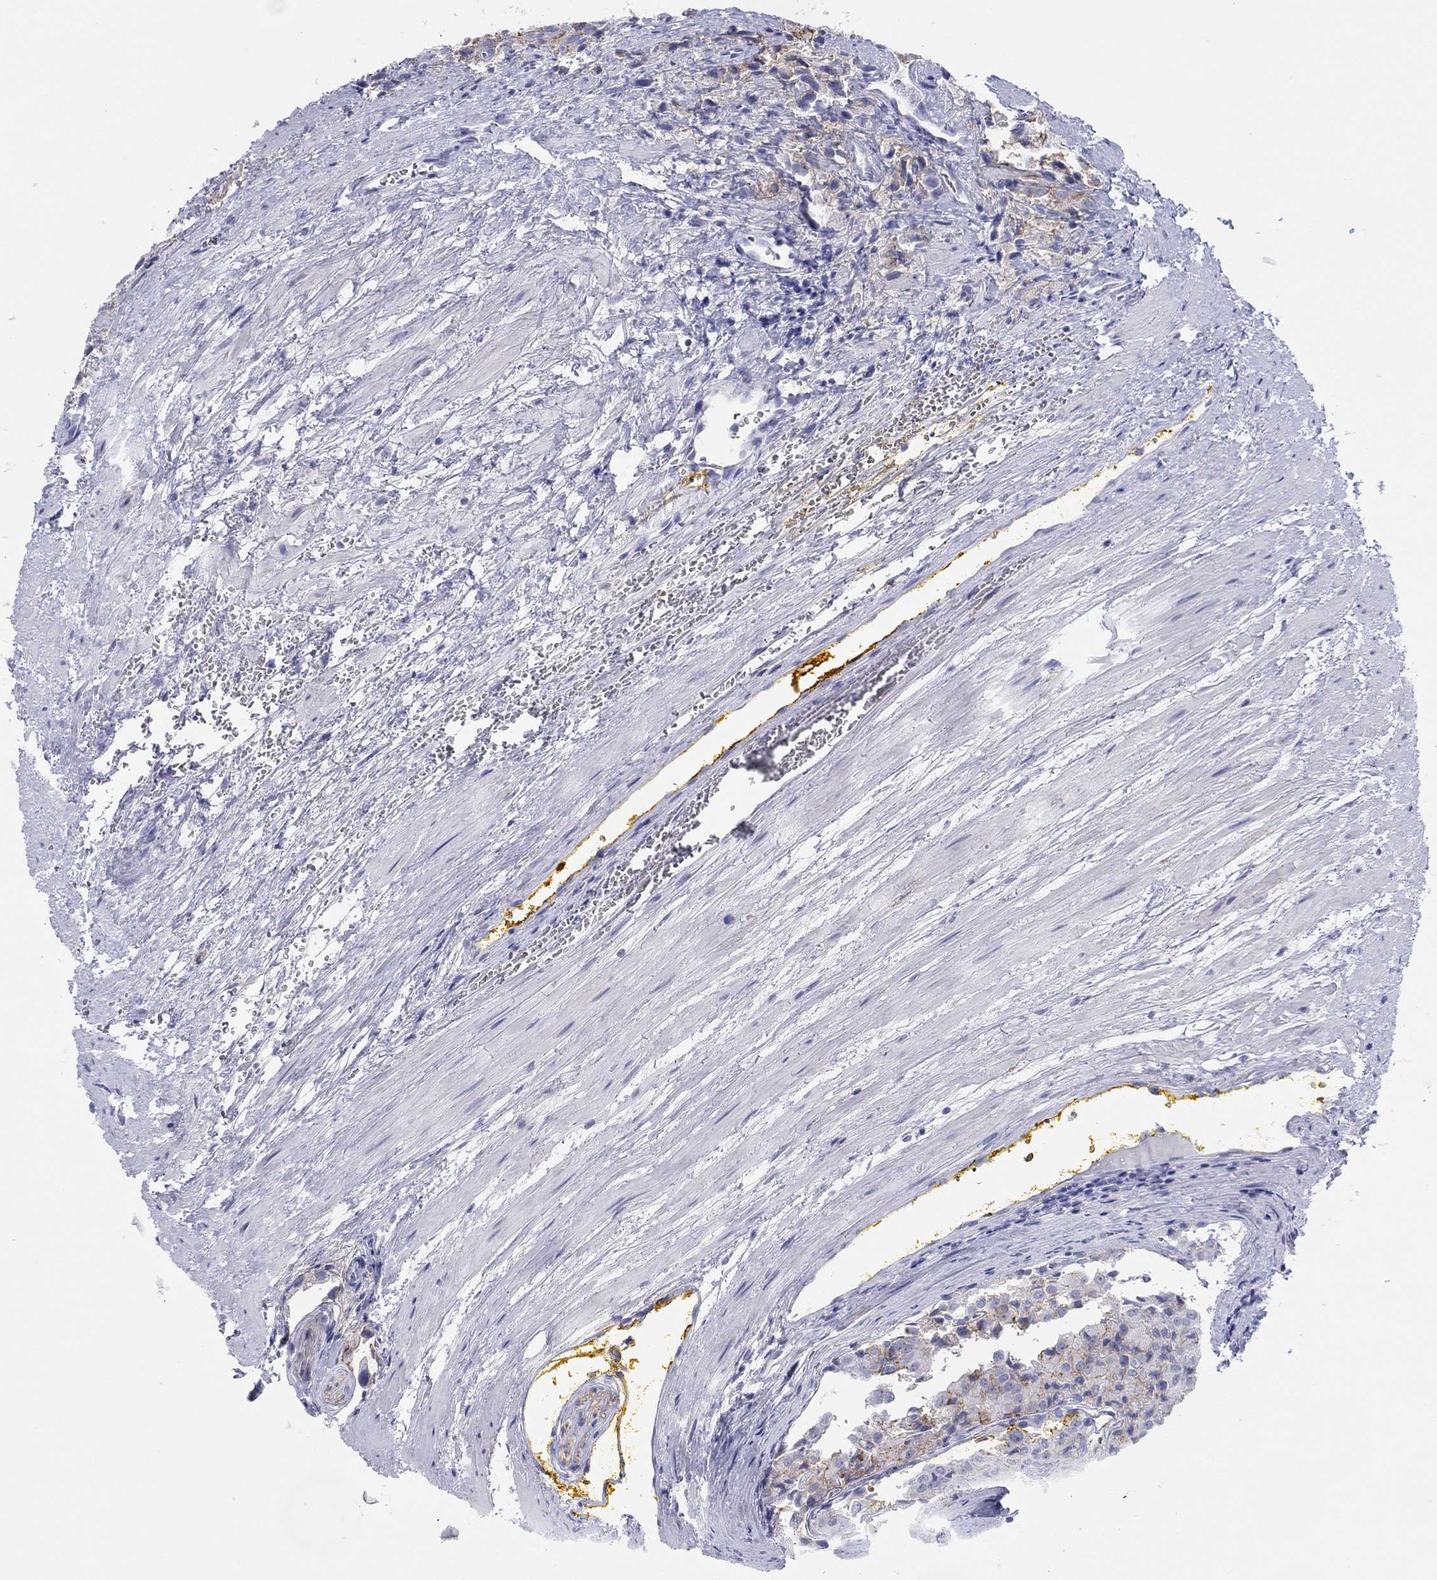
{"staining": {"intensity": "moderate", "quantity": "25%-75%", "location": "cytoplasmic/membranous"}, "tissue": "prostate cancer", "cell_type": "Tumor cells", "image_type": "cancer", "snomed": [{"axis": "morphology", "description": "Adenocarcinoma, NOS"}, {"axis": "topography", "description": "Prostate and seminal vesicle, NOS"}, {"axis": "topography", "description": "Prostate"}], "caption": "Prostate cancer (adenocarcinoma) was stained to show a protein in brown. There is medium levels of moderate cytoplasmic/membranous positivity in about 25%-75% of tumor cells.", "gene": "ATP1B1", "patient": {"sex": "male", "age": 67}}